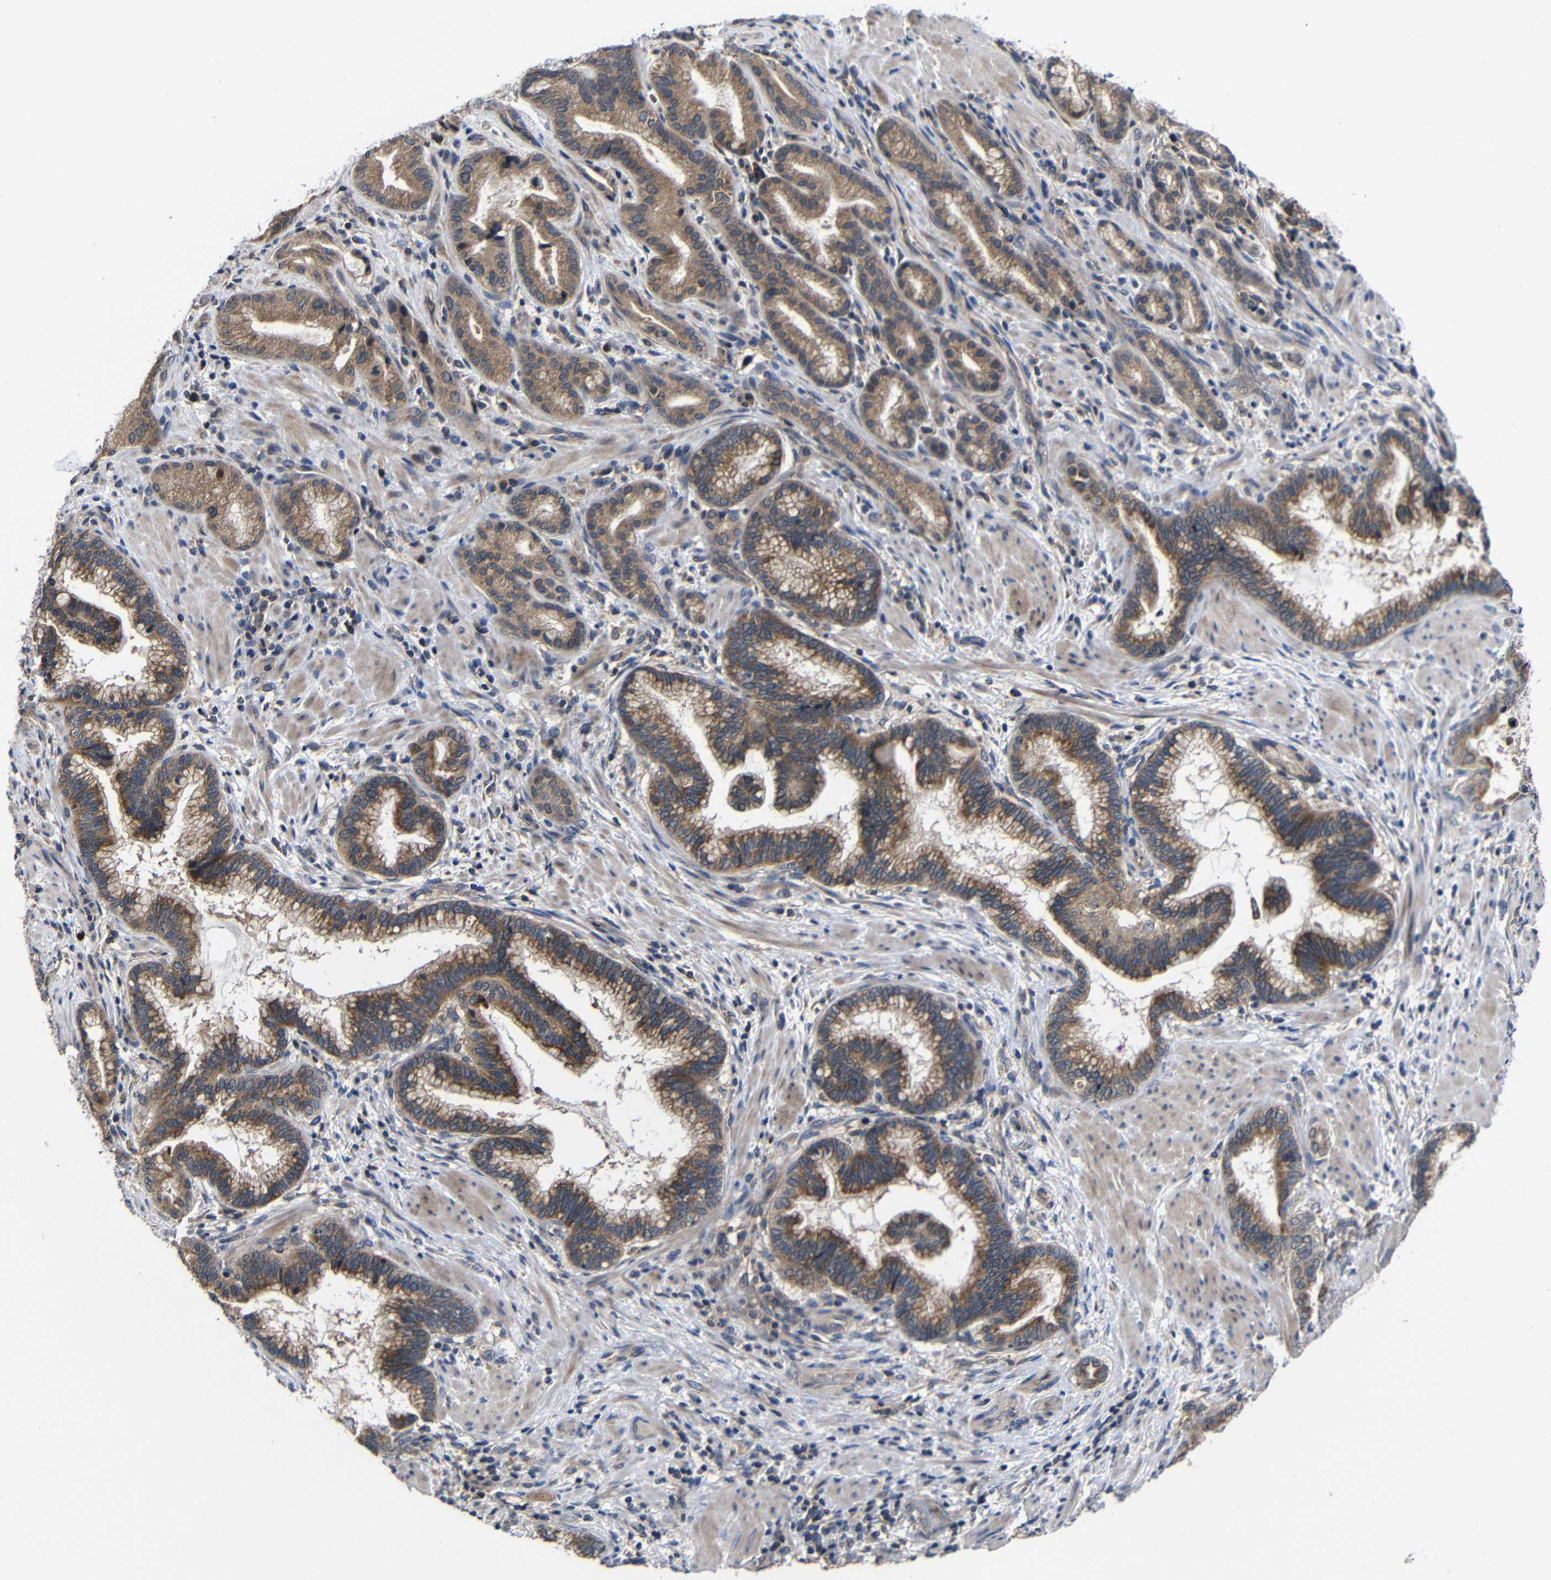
{"staining": {"intensity": "moderate", "quantity": ">75%", "location": "cytoplasmic/membranous"}, "tissue": "pancreatic cancer", "cell_type": "Tumor cells", "image_type": "cancer", "snomed": [{"axis": "morphology", "description": "Adenocarcinoma, NOS"}, {"axis": "topography", "description": "Pancreas"}], "caption": "A micrograph of human pancreatic cancer (adenocarcinoma) stained for a protein exhibits moderate cytoplasmic/membranous brown staining in tumor cells.", "gene": "LPAR5", "patient": {"sex": "female", "age": 64}}